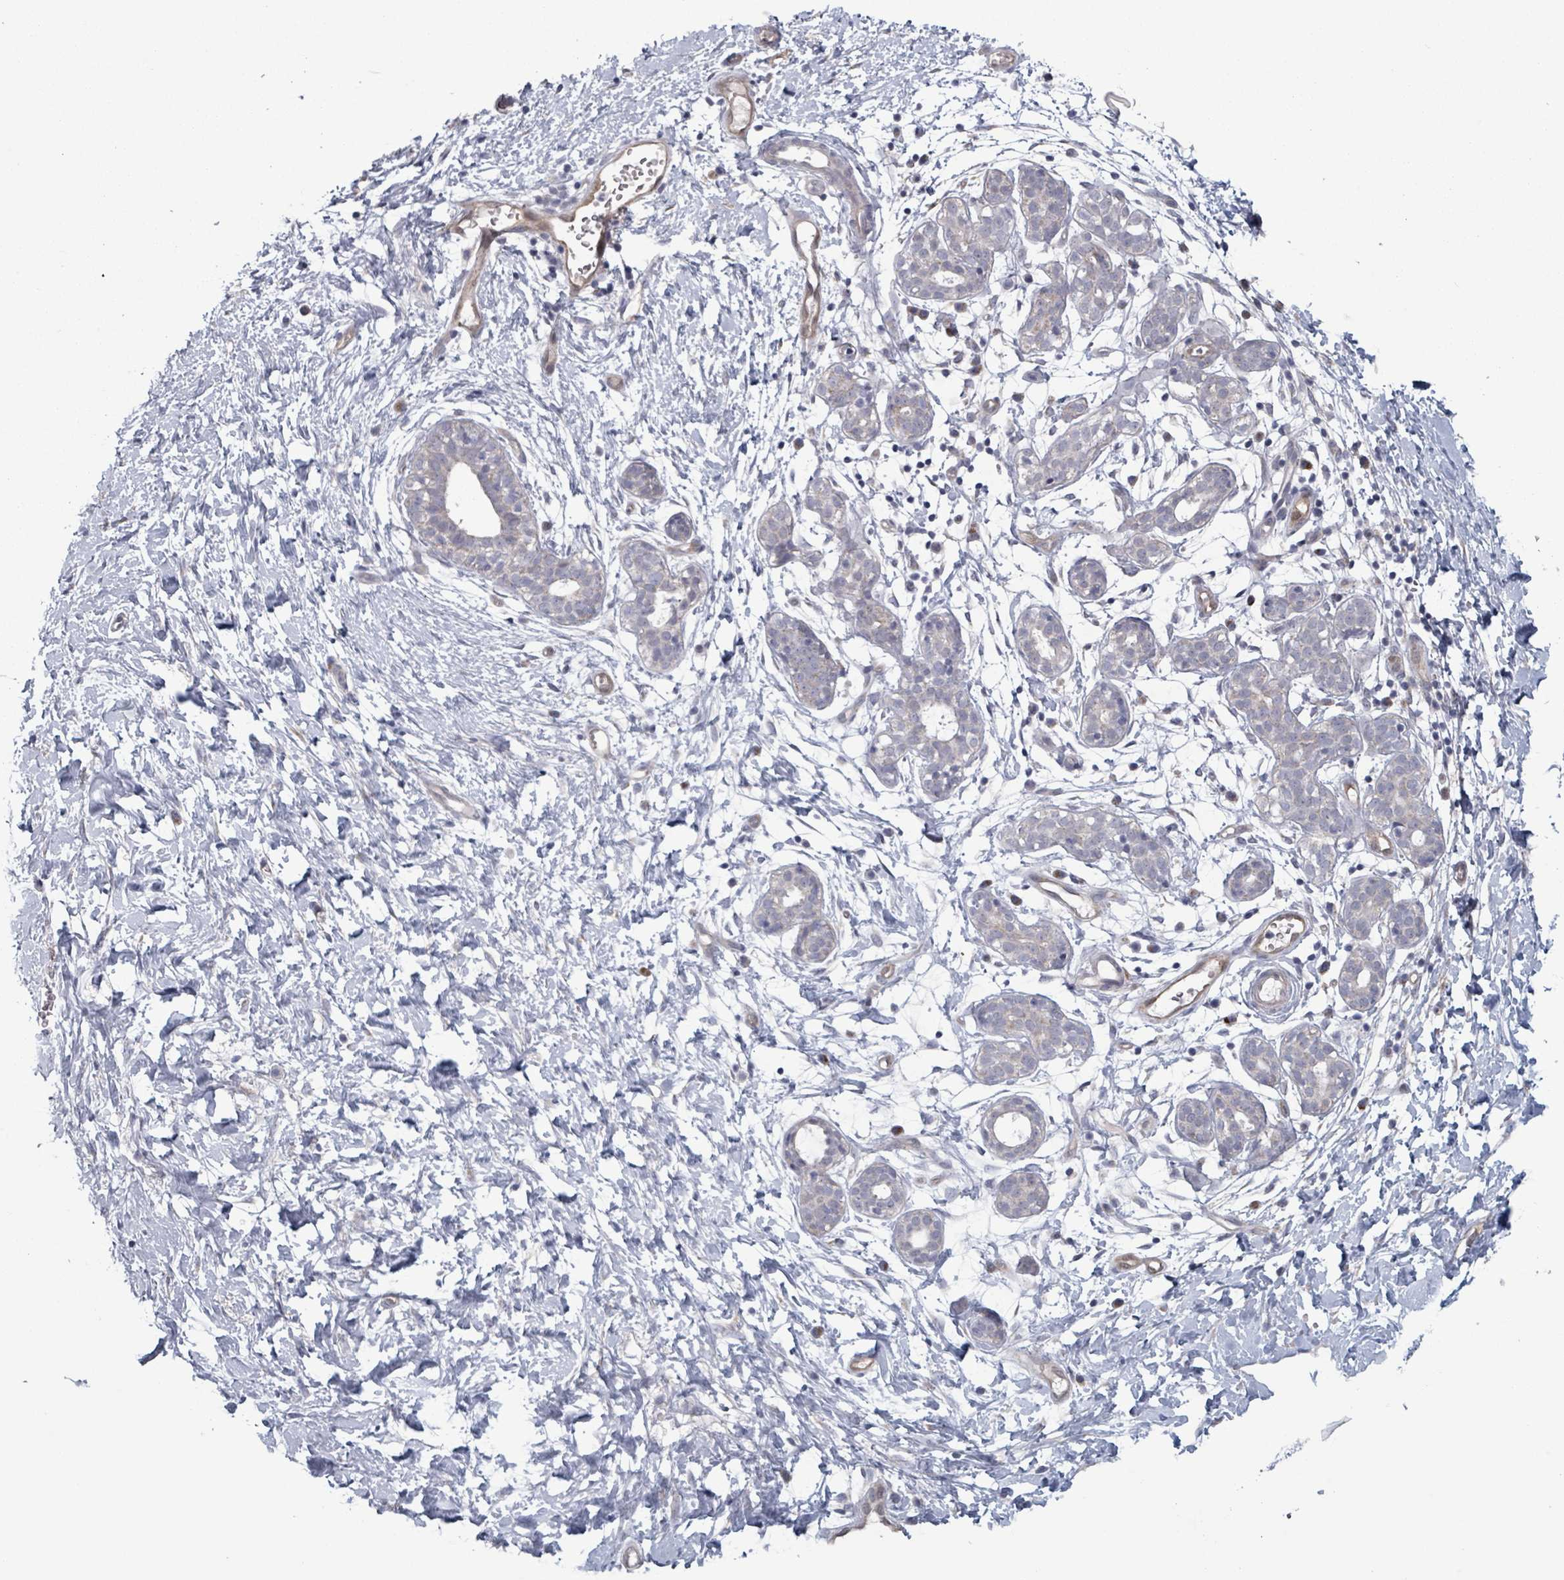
{"staining": {"intensity": "negative", "quantity": "none", "location": "none"}, "tissue": "breast", "cell_type": "Adipocytes", "image_type": "normal", "snomed": [{"axis": "morphology", "description": "Normal tissue, NOS"}, {"axis": "topography", "description": "Breast"}], "caption": "High magnification brightfield microscopy of unremarkable breast stained with DAB (3,3'-diaminobenzidine) (brown) and counterstained with hematoxylin (blue): adipocytes show no significant positivity. The staining is performed using DAB (3,3'-diaminobenzidine) brown chromogen with nuclei counter-stained in using hematoxylin.", "gene": "FKBP1A", "patient": {"sex": "female", "age": 27}}